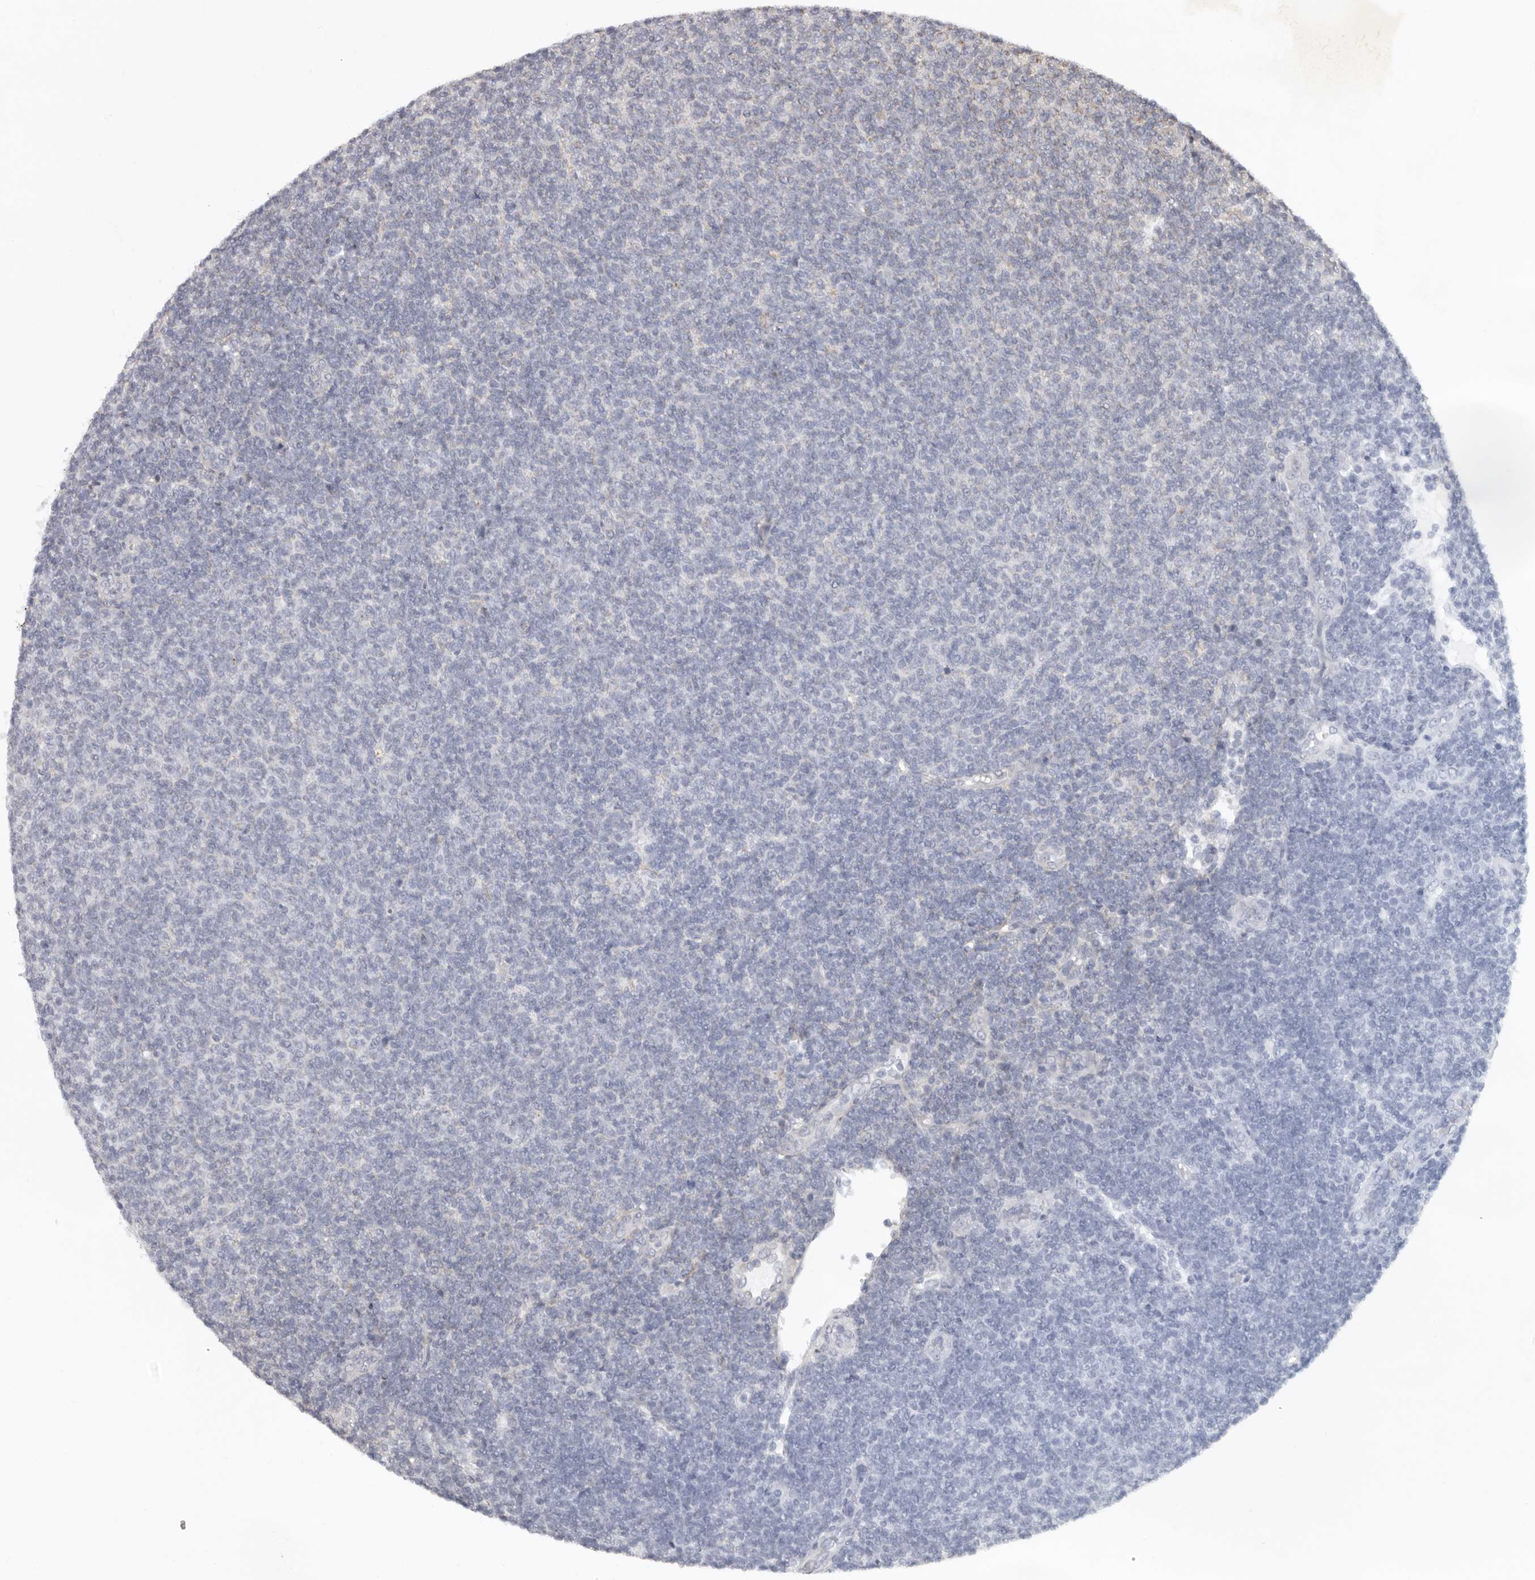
{"staining": {"intensity": "negative", "quantity": "none", "location": "none"}, "tissue": "lymphoma", "cell_type": "Tumor cells", "image_type": "cancer", "snomed": [{"axis": "morphology", "description": "Malignant lymphoma, non-Hodgkin's type, Low grade"}, {"axis": "topography", "description": "Lymph node"}], "caption": "Malignant lymphoma, non-Hodgkin's type (low-grade) stained for a protein using IHC shows no positivity tumor cells.", "gene": "MRPS10", "patient": {"sex": "male", "age": 66}}